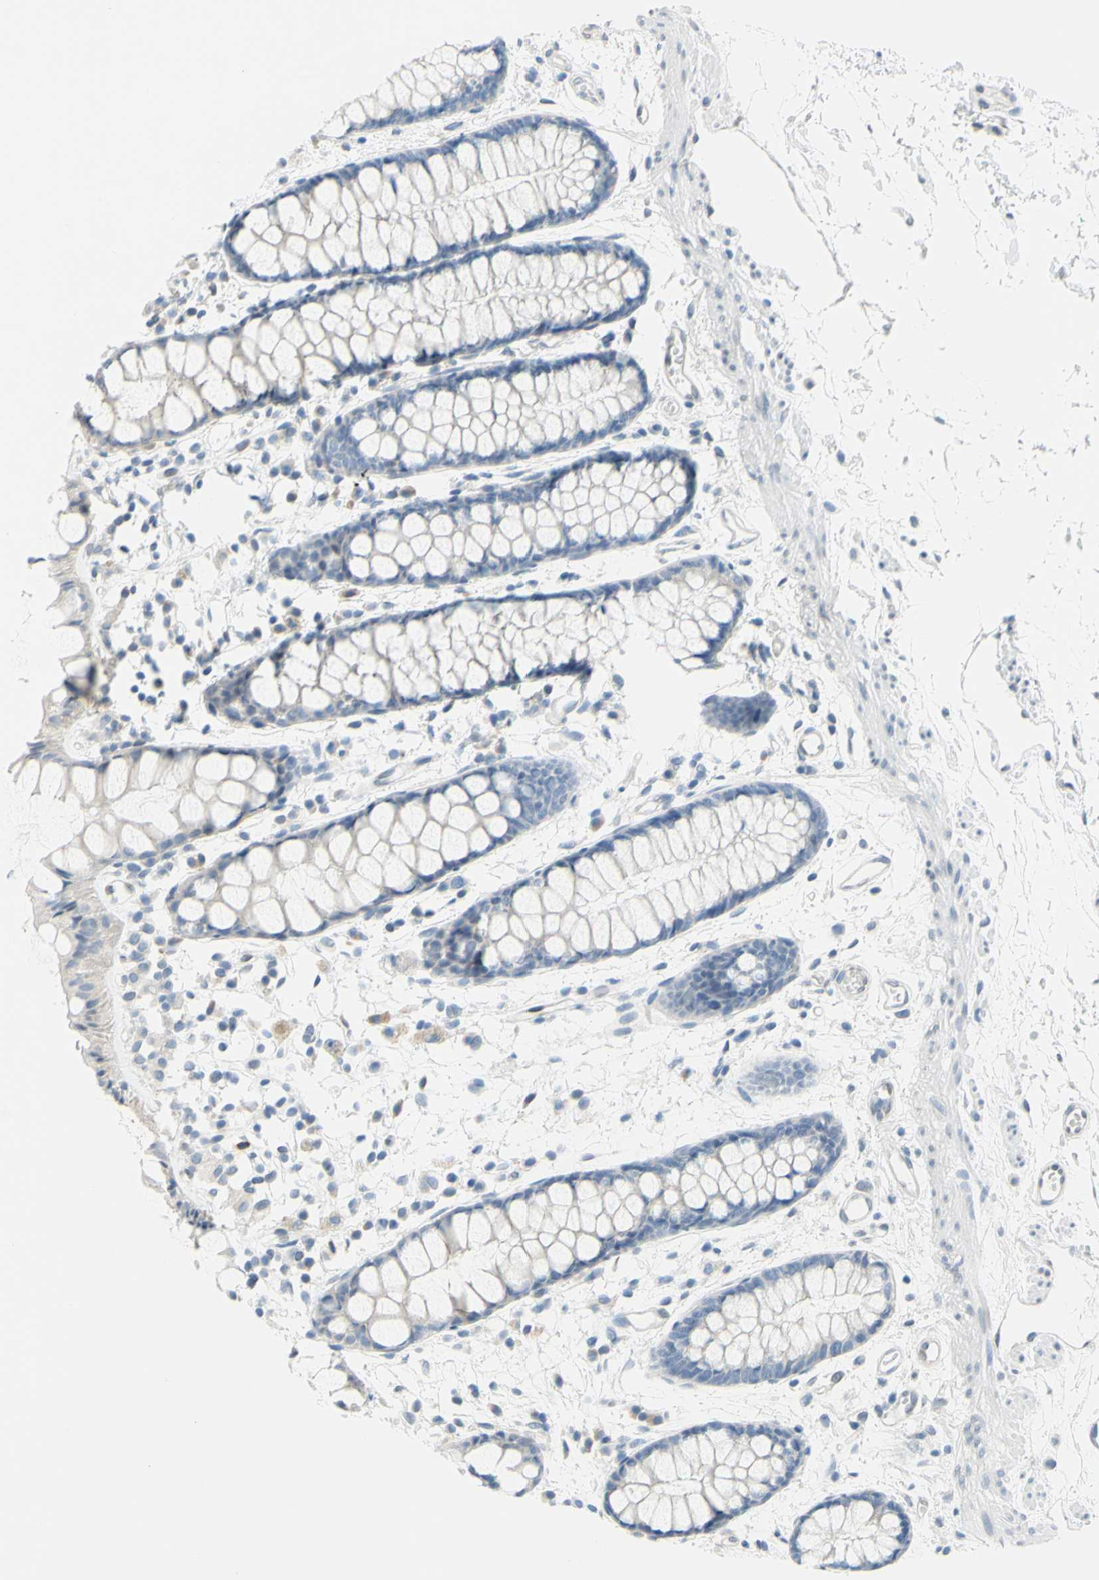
{"staining": {"intensity": "negative", "quantity": "none", "location": "none"}, "tissue": "rectum", "cell_type": "Glandular cells", "image_type": "normal", "snomed": [{"axis": "morphology", "description": "Normal tissue, NOS"}, {"axis": "topography", "description": "Rectum"}], "caption": "DAB immunohistochemical staining of benign rectum exhibits no significant staining in glandular cells. (Immunohistochemistry, brightfield microscopy, high magnification).", "gene": "DCT", "patient": {"sex": "female", "age": 66}}